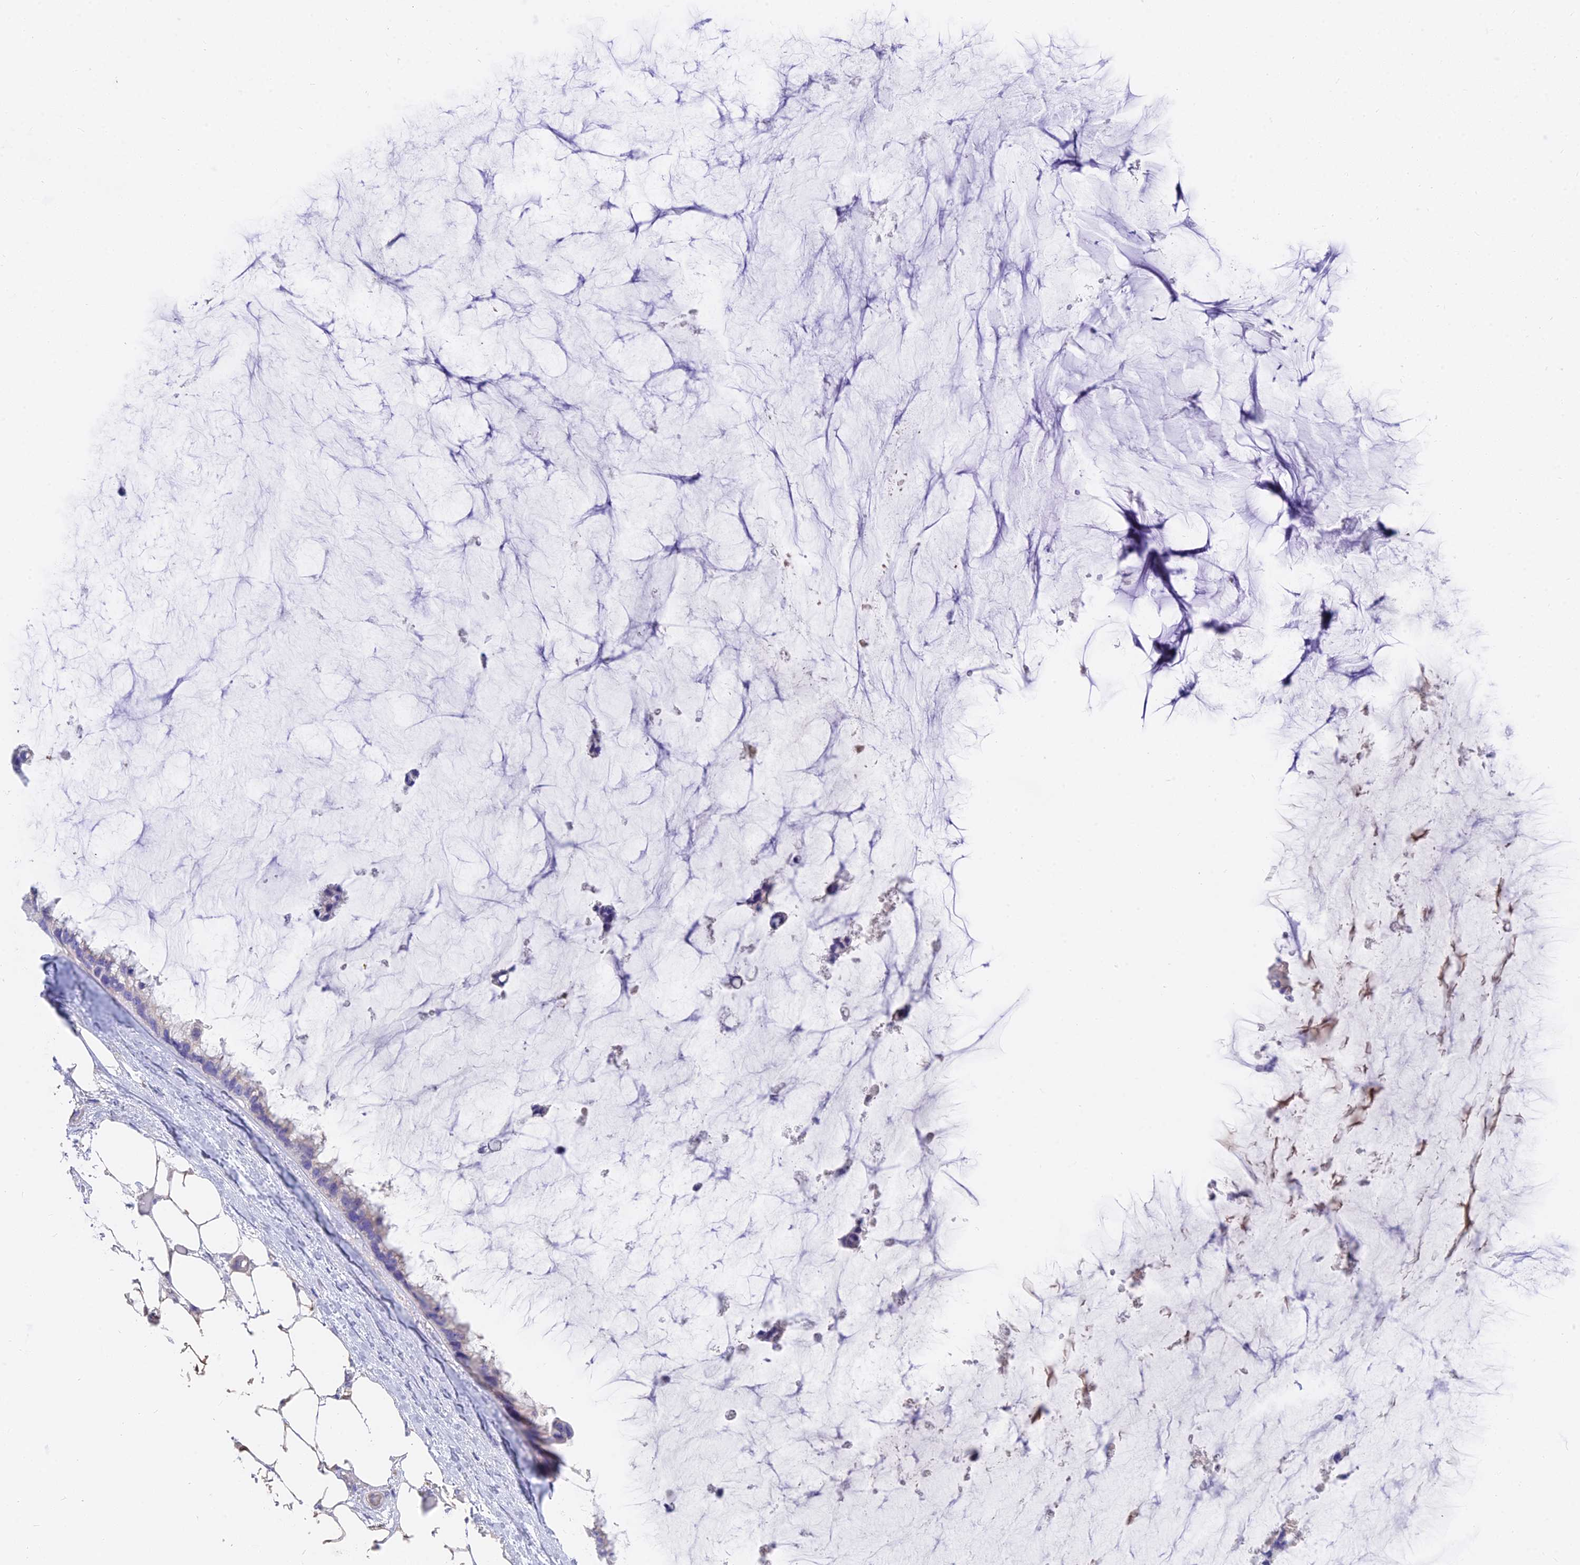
{"staining": {"intensity": "negative", "quantity": "none", "location": "none"}, "tissue": "ovarian cancer", "cell_type": "Tumor cells", "image_type": "cancer", "snomed": [{"axis": "morphology", "description": "Cystadenocarcinoma, mucinous, NOS"}, {"axis": "topography", "description": "Ovary"}], "caption": "Tumor cells are negative for brown protein staining in ovarian cancer.", "gene": "FAM168B", "patient": {"sex": "female", "age": 39}}